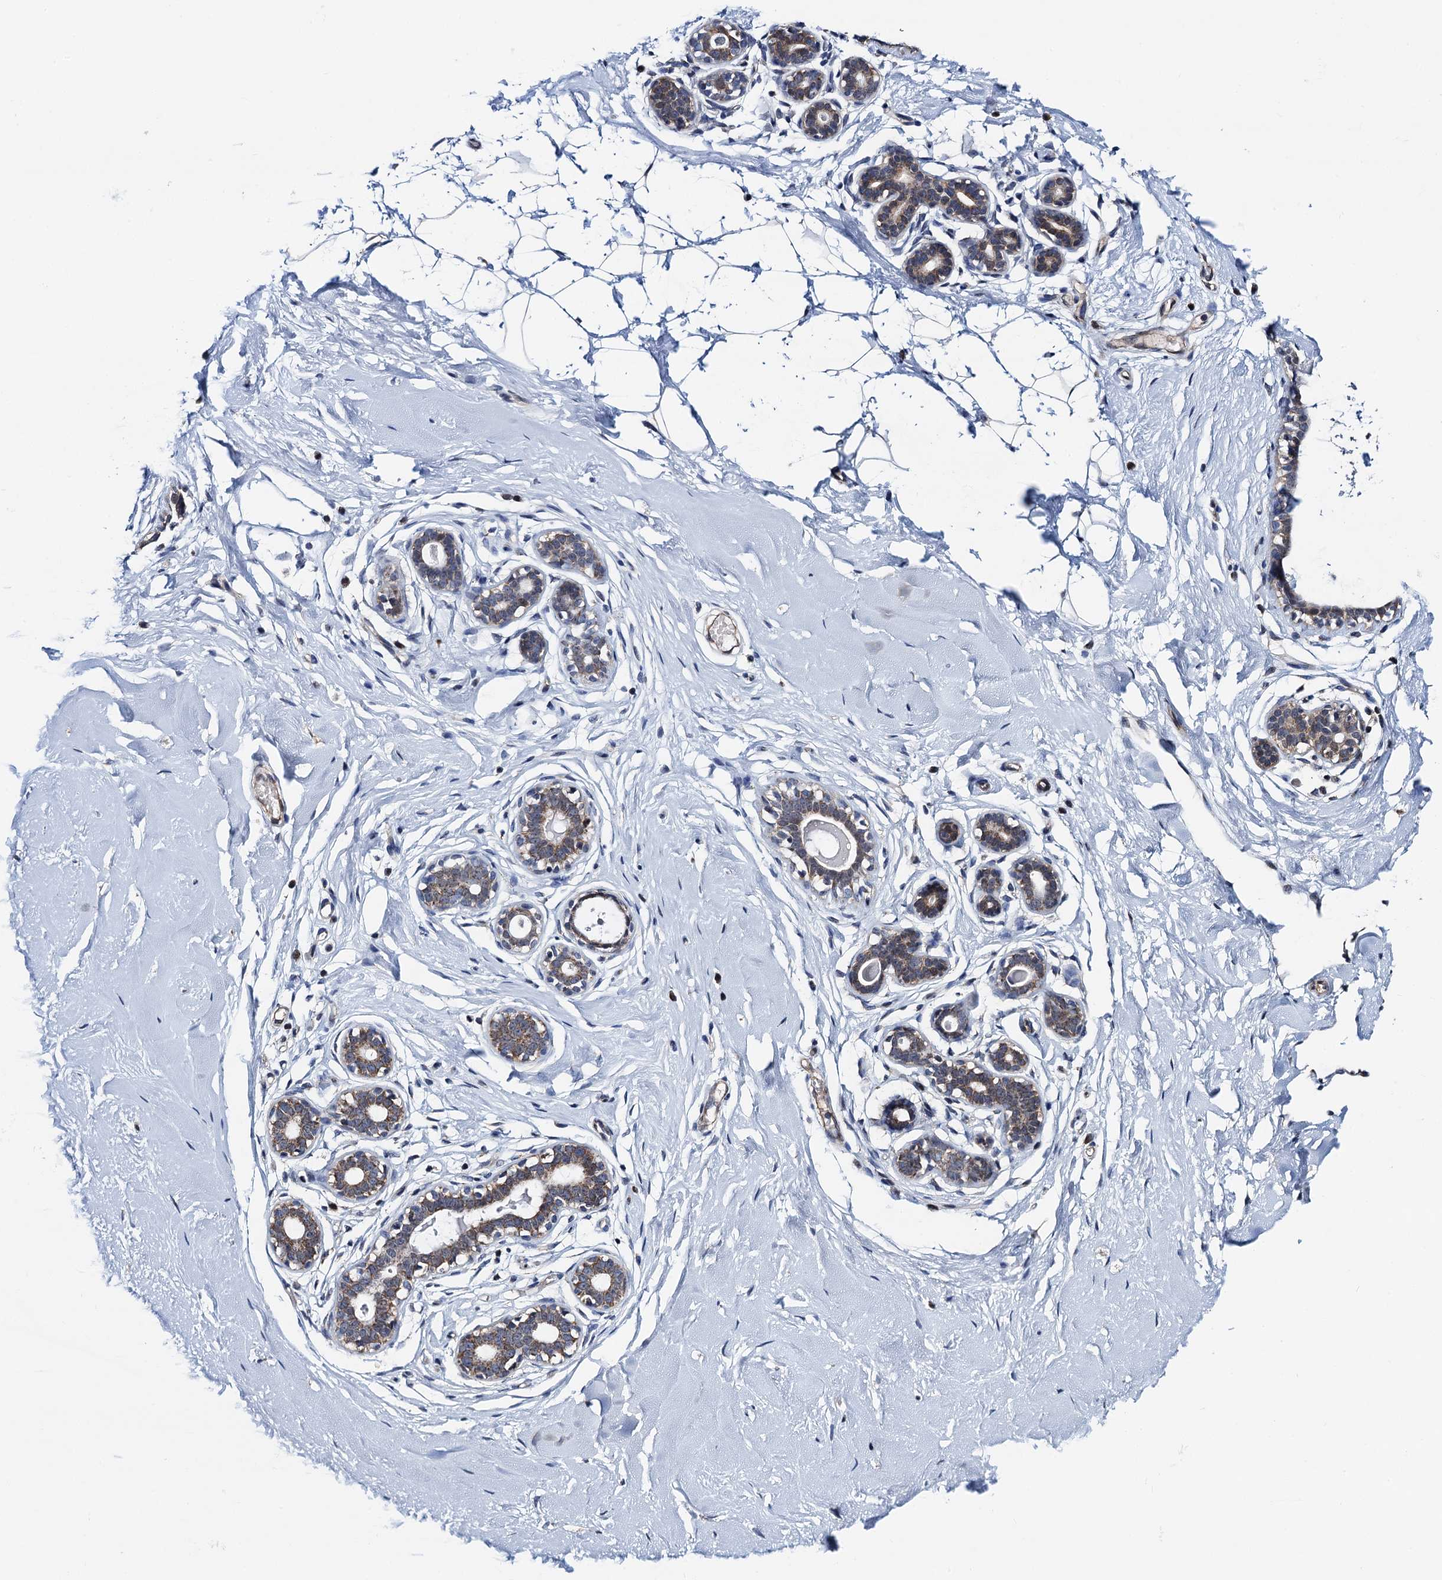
{"staining": {"intensity": "negative", "quantity": "none", "location": "none"}, "tissue": "breast", "cell_type": "Adipocytes", "image_type": "normal", "snomed": [{"axis": "morphology", "description": "Normal tissue, NOS"}, {"axis": "morphology", "description": "Adenoma, NOS"}, {"axis": "topography", "description": "Breast"}], "caption": "Immunohistochemistry (IHC) micrograph of benign breast stained for a protein (brown), which demonstrates no staining in adipocytes. (DAB IHC visualized using brightfield microscopy, high magnification).", "gene": "PTCD3", "patient": {"sex": "female", "age": 23}}